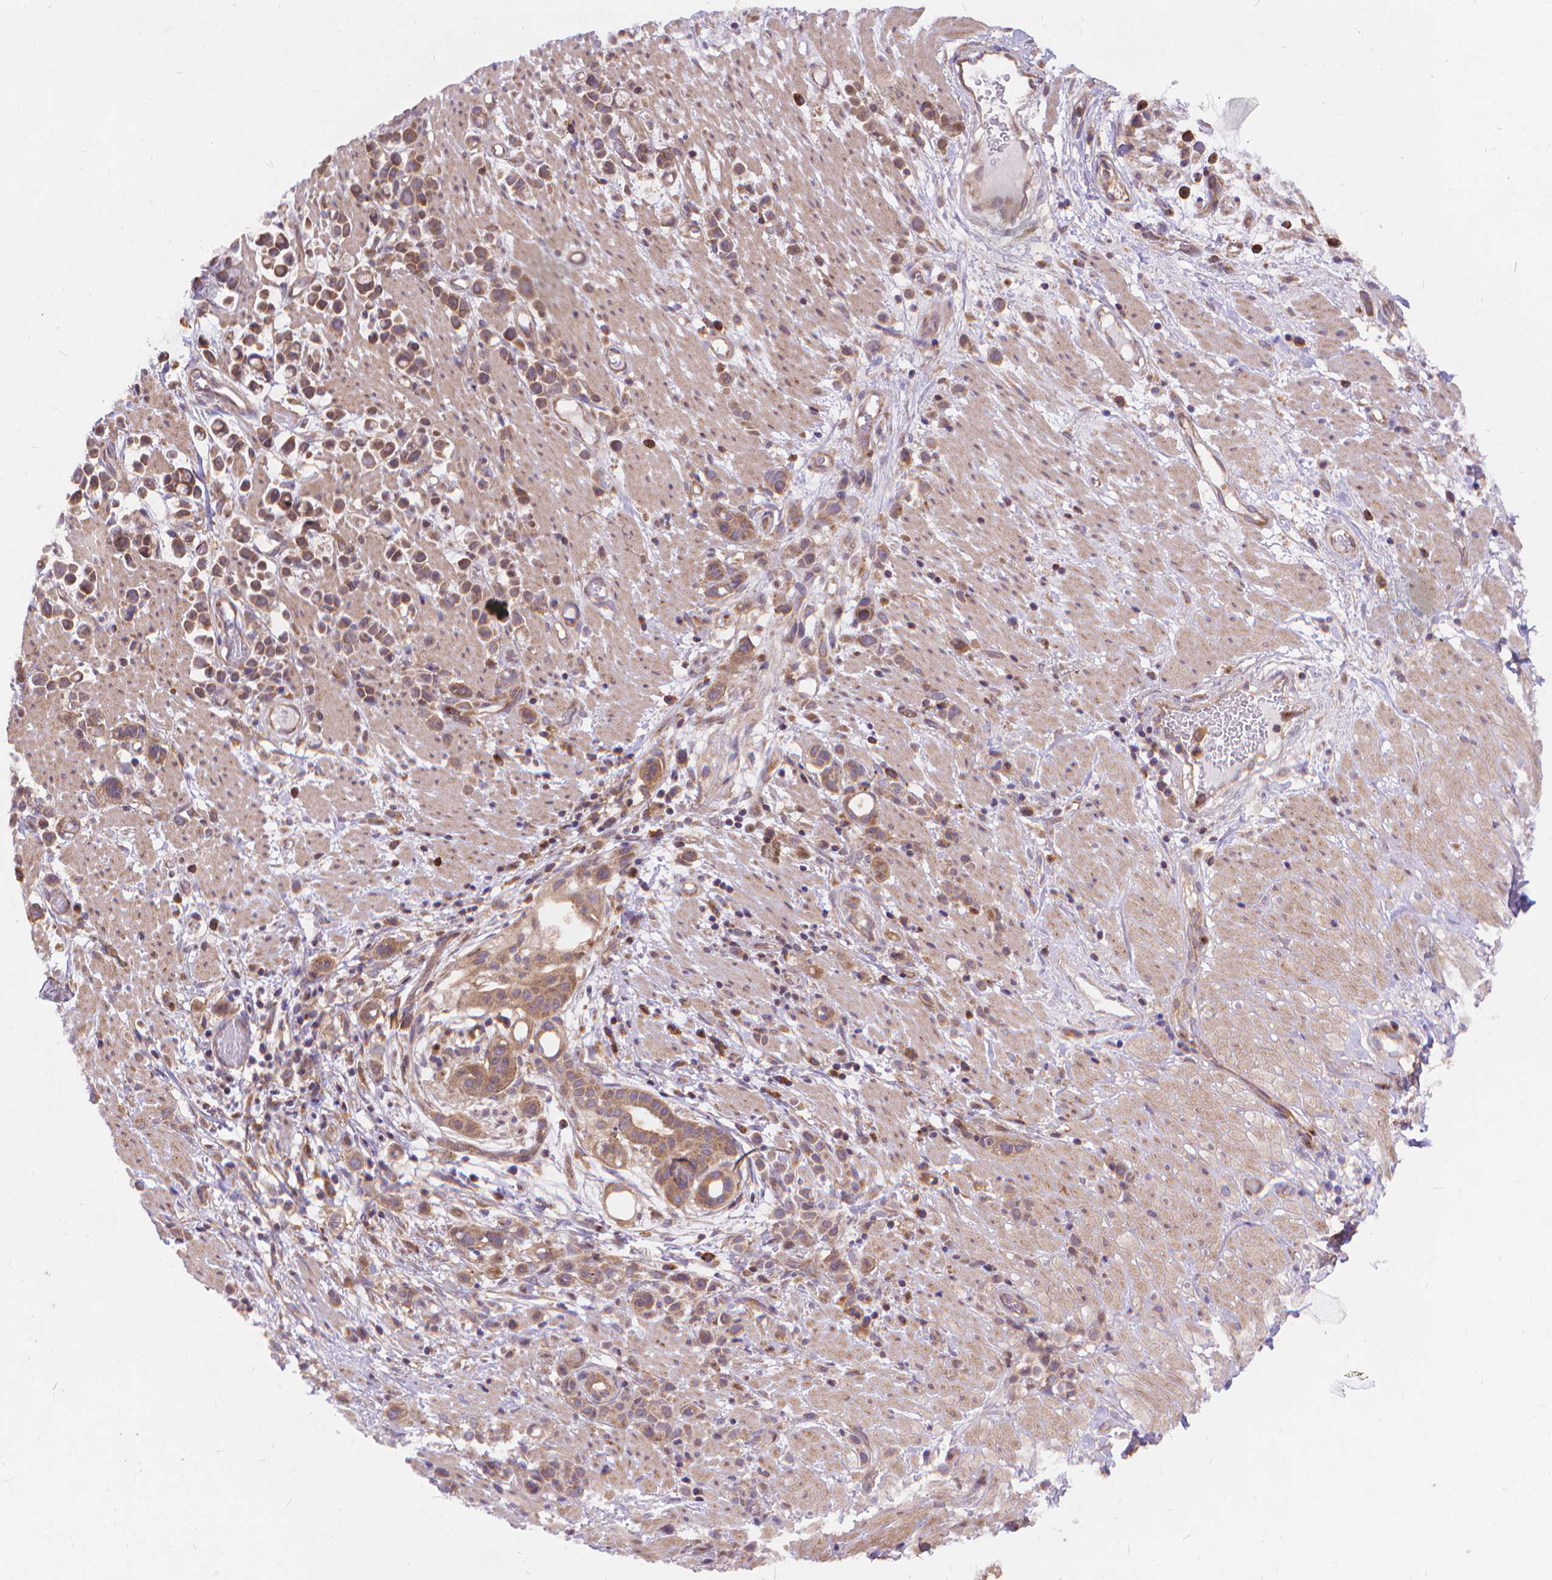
{"staining": {"intensity": "moderate", "quantity": "<25%", "location": "cytoplasmic/membranous"}, "tissue": "stomach cancer", "cell_type": "Tumor cells", "image_type": "cancer", "snomed": [{"axis": "morphology", "description": "Adenocarcinoma, NOS"}, {"axis": "topography", "description": "Stomach"}], "caption": "Stomach cancer tissue demonstrates moderate cytoplasmic/membranous positivity in about <25% of tumor cells, visualized by immunohistochemistry.", "gene": "ARAP1", "patient": {"sex": "male", "age": 82}}